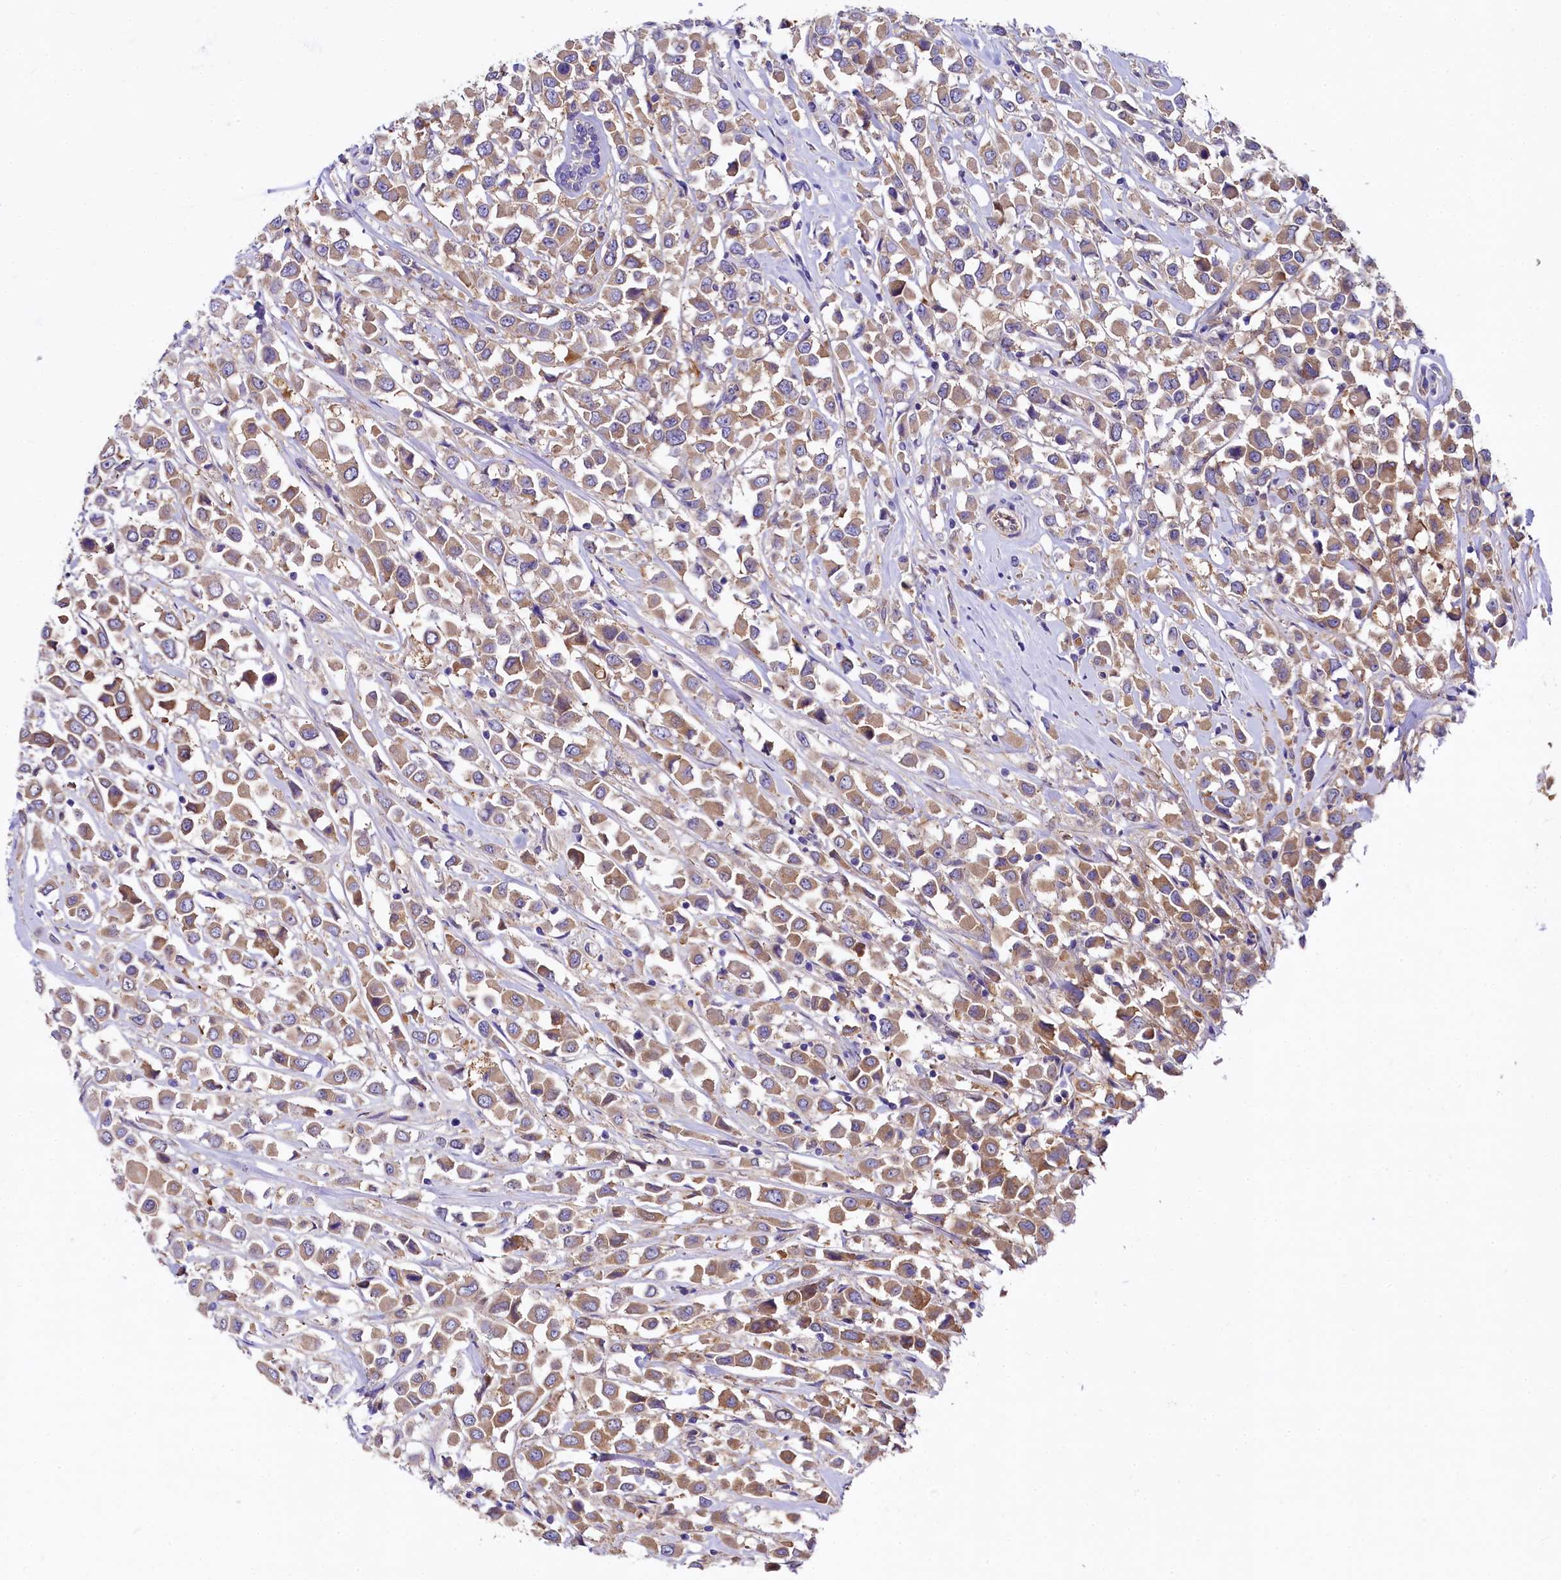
{"staining": {"intensity": "moderate", "quantity": ">75%", "location": "cytoplasmic/membranous"}, "tissue": "breast cancer", "cell_type": "Tumor cells", "image_type": "cancer", "snomed": [{"axis": "morphology", "description": "Duct carcinoma"}, {"axis": "topography", "description": "Breast"}], "caption": "Human breast cancer stained for a protein (brown) exhibits moderate cytoplasmic/membranous positive positivity in approximately >75% of tumor cells.", "gene": "QARS1", "patient": {"sex": "female", "age": 61}}